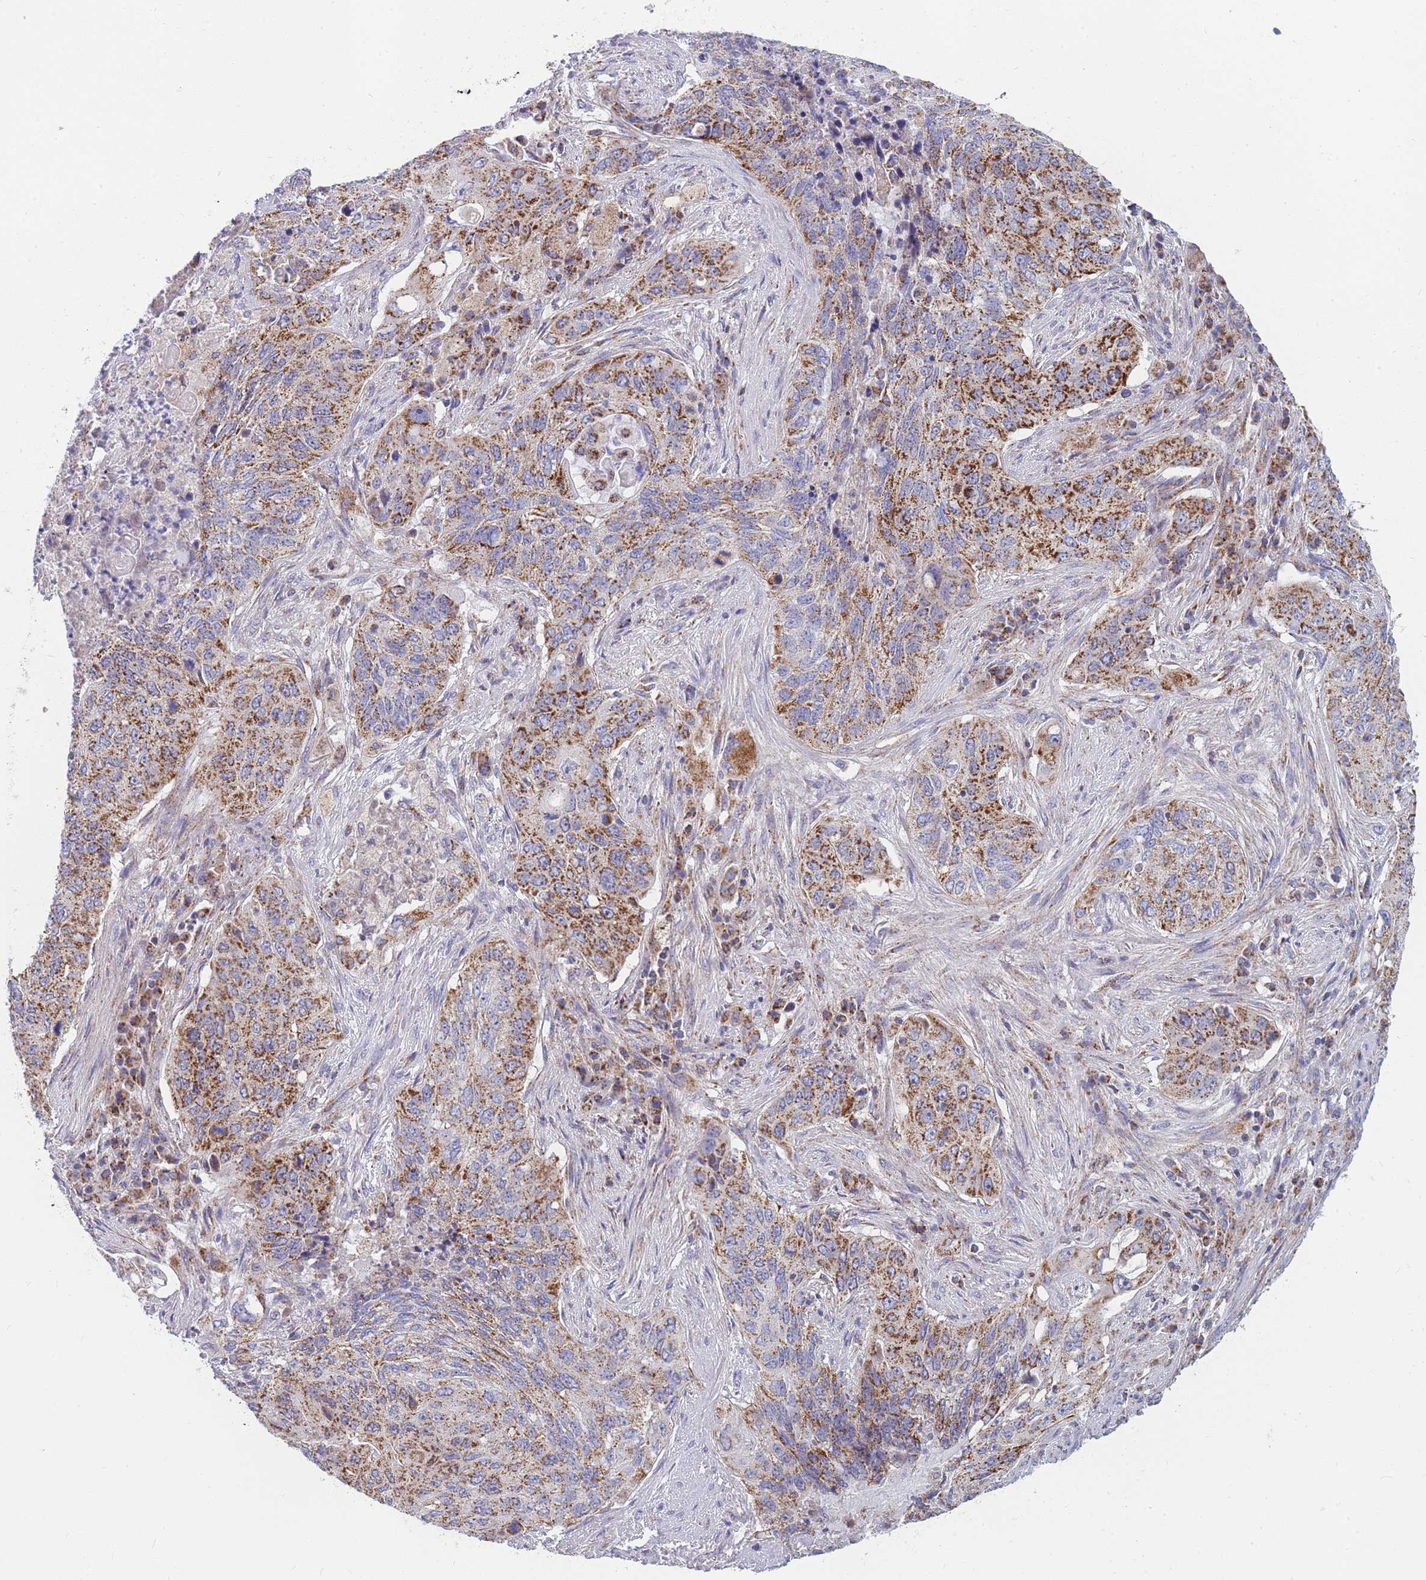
{"staining": {"intensity": "strong", "quantity": ">75%", "location": "cytoplasmic/membranous"}, "tissue": "lung cancer", "cell_type": "Tumor cells", "image_type": "cancer", "snomed": [{"axis": "morphology", "description": "Squamous cell carcinoma, NOS"}, {"axis": "topography", "description": "Lung"}], "caption": "Immunohistochemistry (IHC) histopathology image of neoplastic tissue: lung cancer stained using IHC shows high levels of strong protein expression localized specifically in the cytoplasmic/membranous of tumor cells, appearing as a cytoplasmic/membranous brown color.", "gene": "MRPS11", "patient": {"sex": "female", "age": 63}}